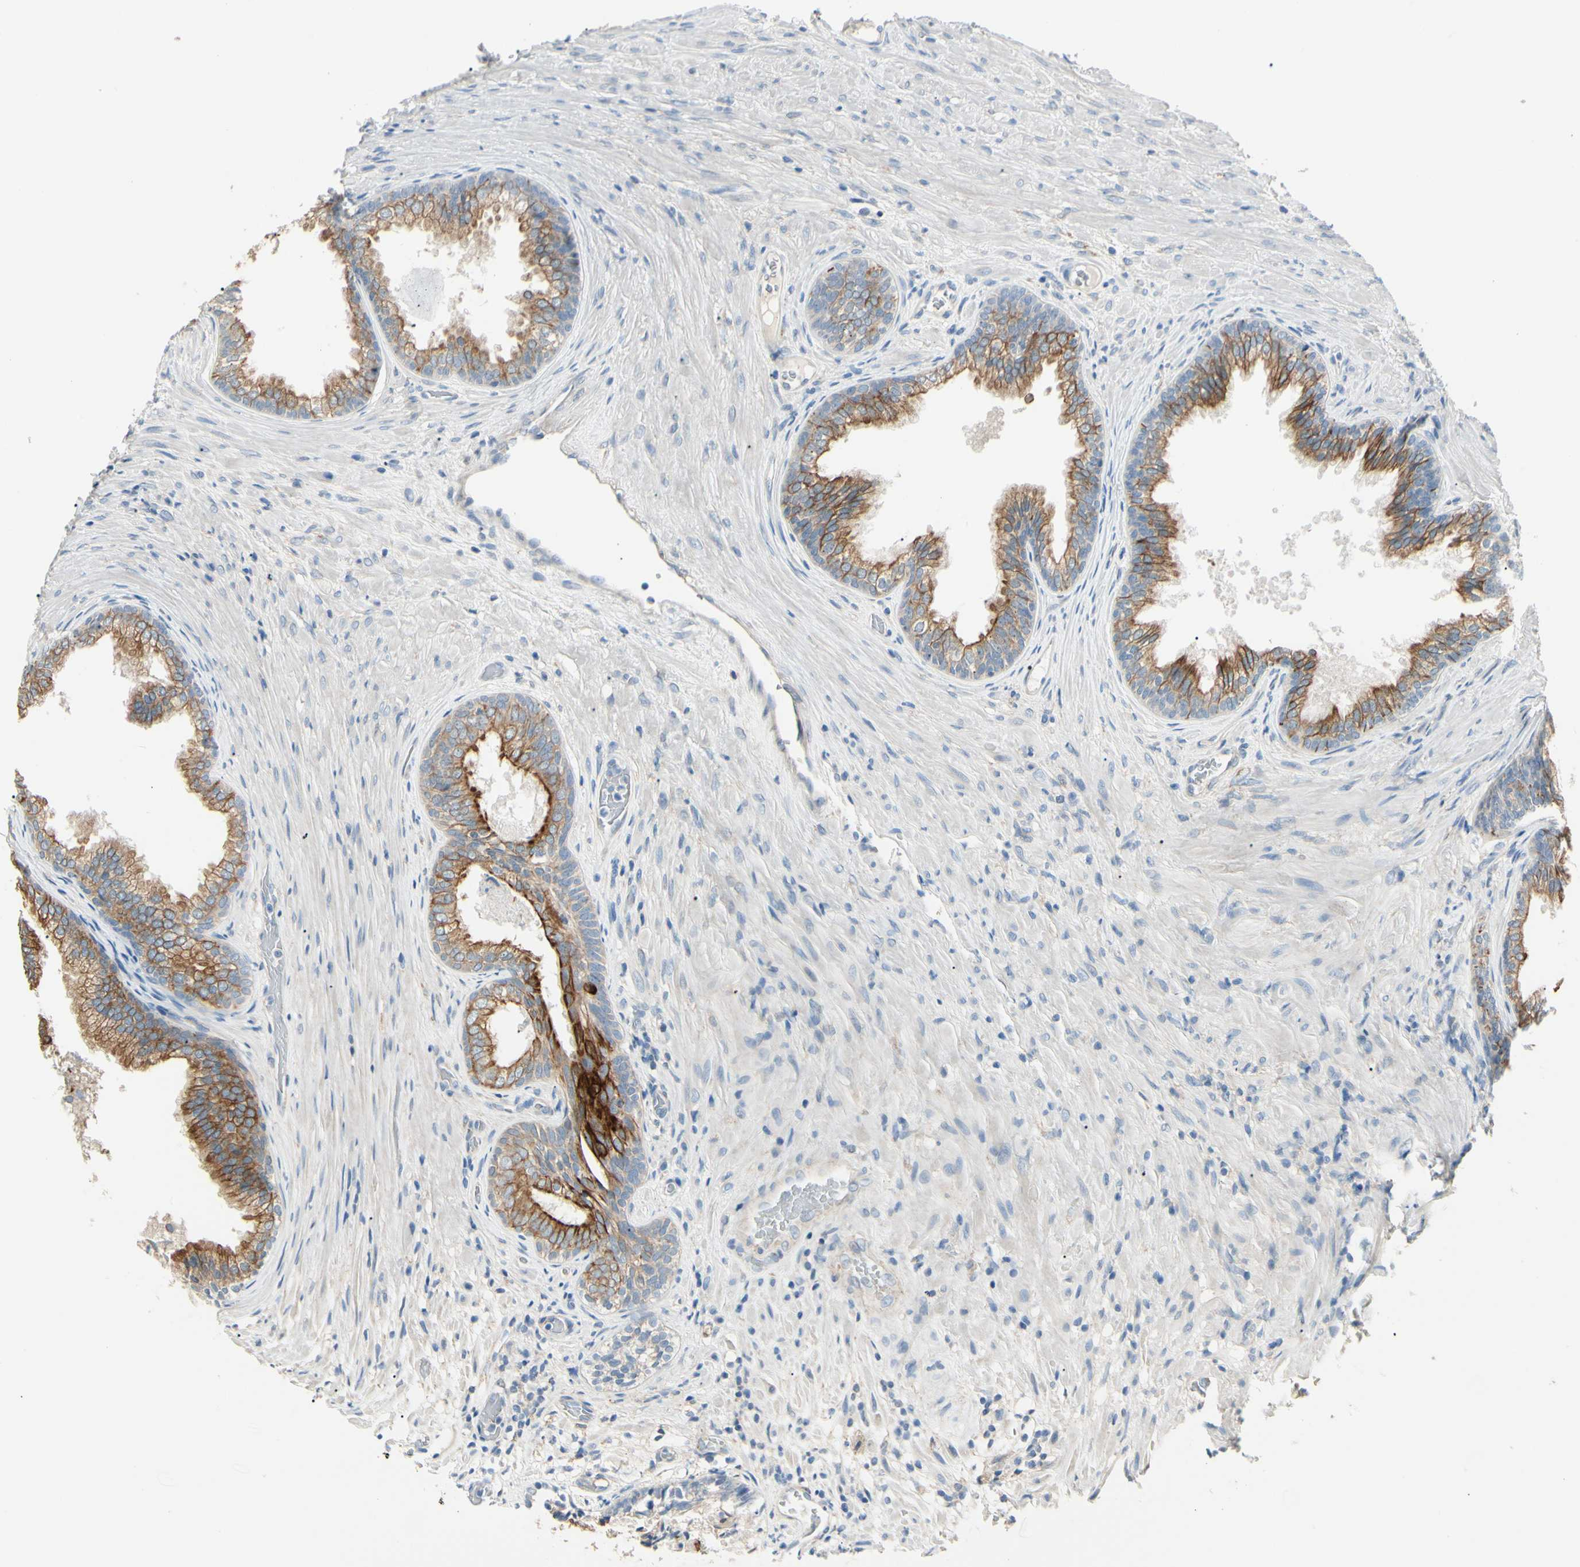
{"staining": {"intensity": "strong", "quantity": ">75%", "location": "cytoplasmic/membranous"}, "tissue": "prostate", "cell_type": "Glandular cells", "image_type": "normal", "snomed": [{"axis": "morphology", "description": "Normal tissue, NOS"}, {"axis": "topography", "description": "Prostate"}], "caption": "Protein staining displays strong cytoplasmic/membranous positivity in about >75% of glandular cells in benign prostate. (Stains: DAB (3,3'-diaminobenzidine) in brown, nuclei in blue, Microscopy: brightfield microscopy at high magnification).", "gene": "DUSP12", "patient": {"sex": "male", "age": 76}}